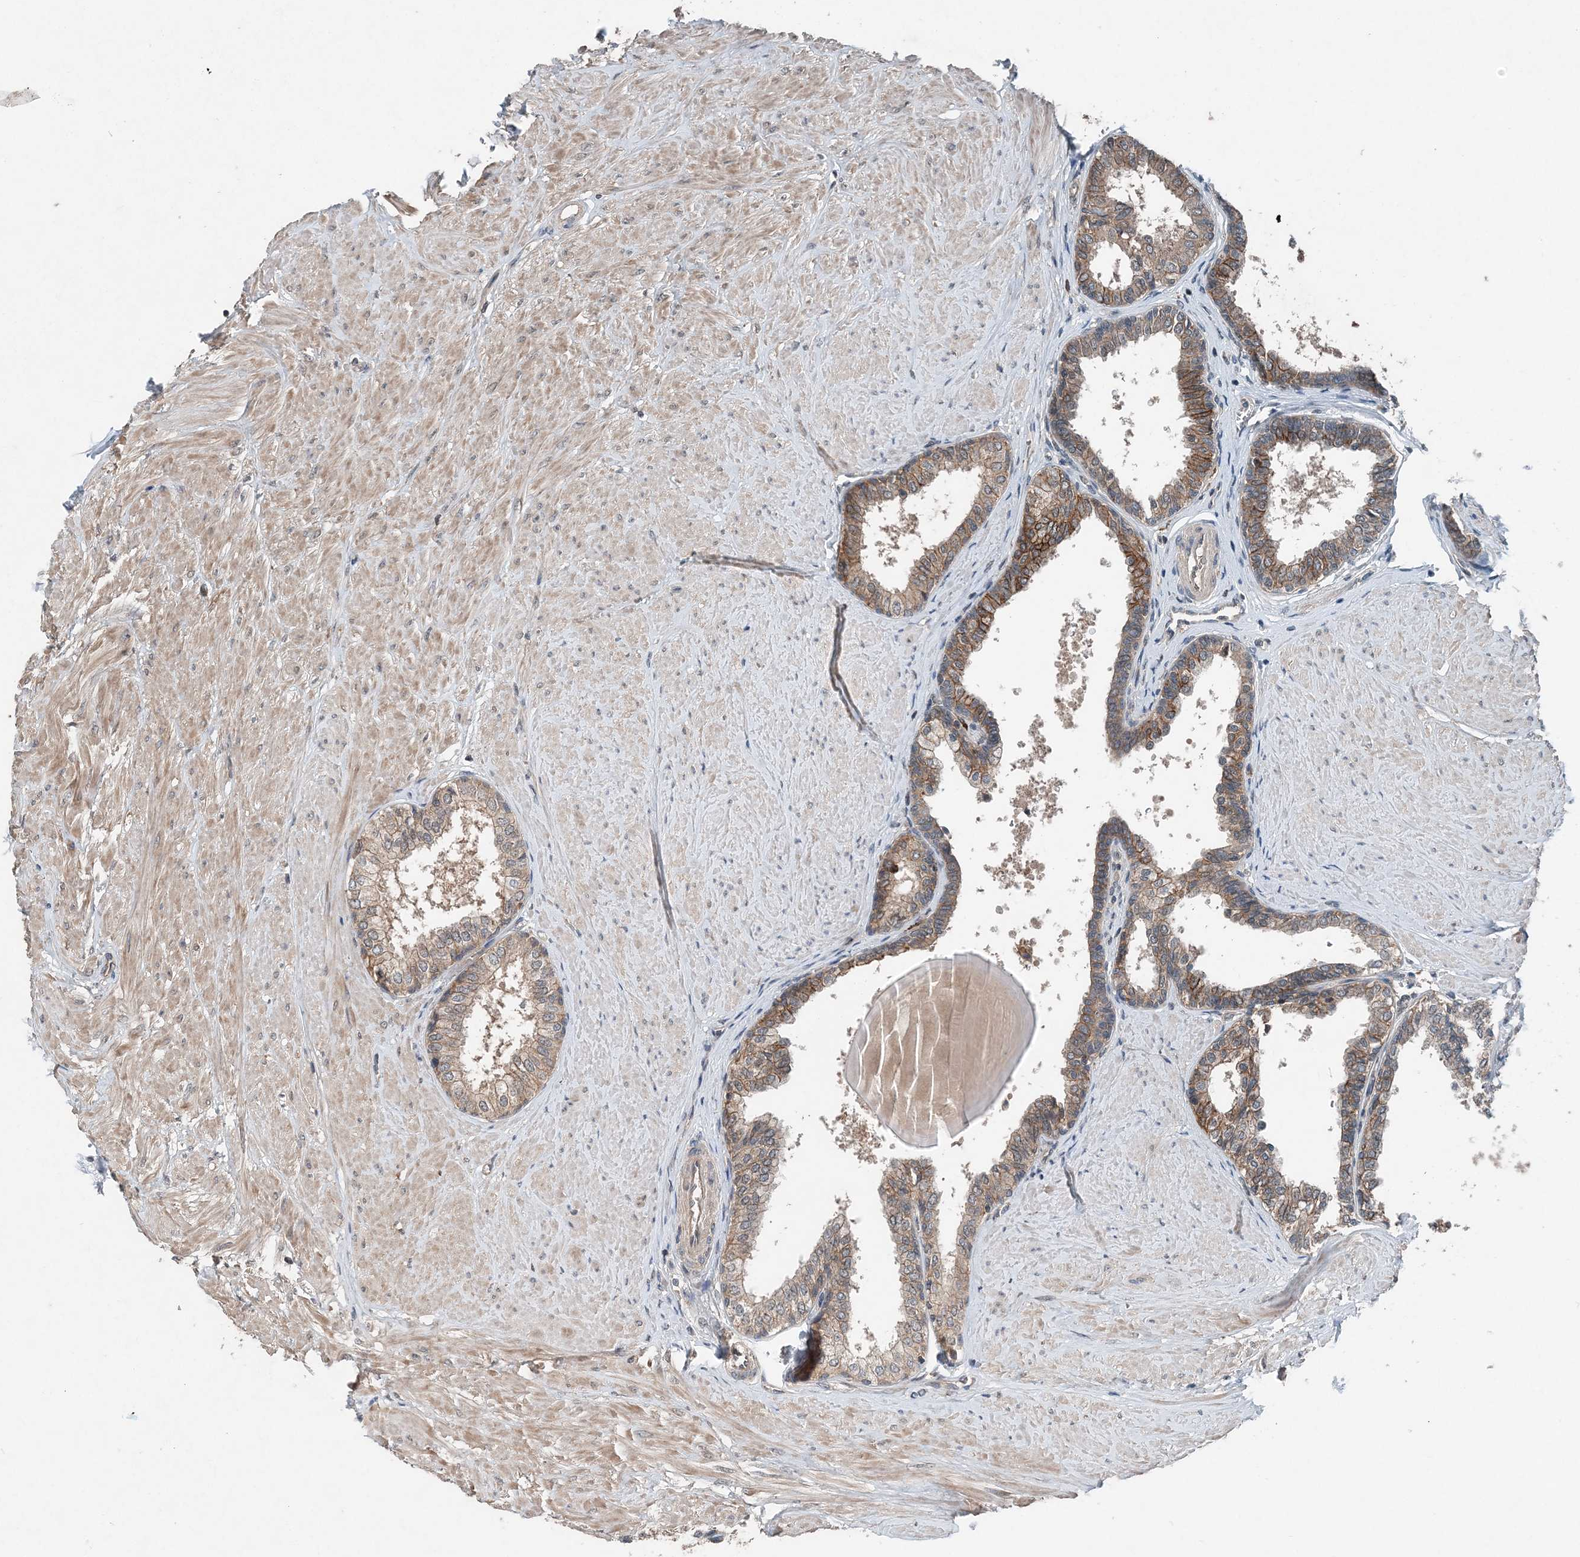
{"staining": {"intensity": "moderate", "quantity": "25%-75%", "location": "cytoplasmic/membranous"}, "tissue": "prostate", "cell_type": "Glandular cells", "image_type": "normal", "snomed": [{"axis": "morphology", "description": "Normal tissue, NOS"}, {"axis": "topography", "description": "Prostate"}], "caption": "Protein analysis of benign prostate exhibits moderate cytoplasmic/membranous staining in approximately 25%-75% of glandular cells. (DAB = brown stain, brightfield microscopy at high magnification).", "gene": "SMPD3", "patient": {"sex": "male", "age": 48}}